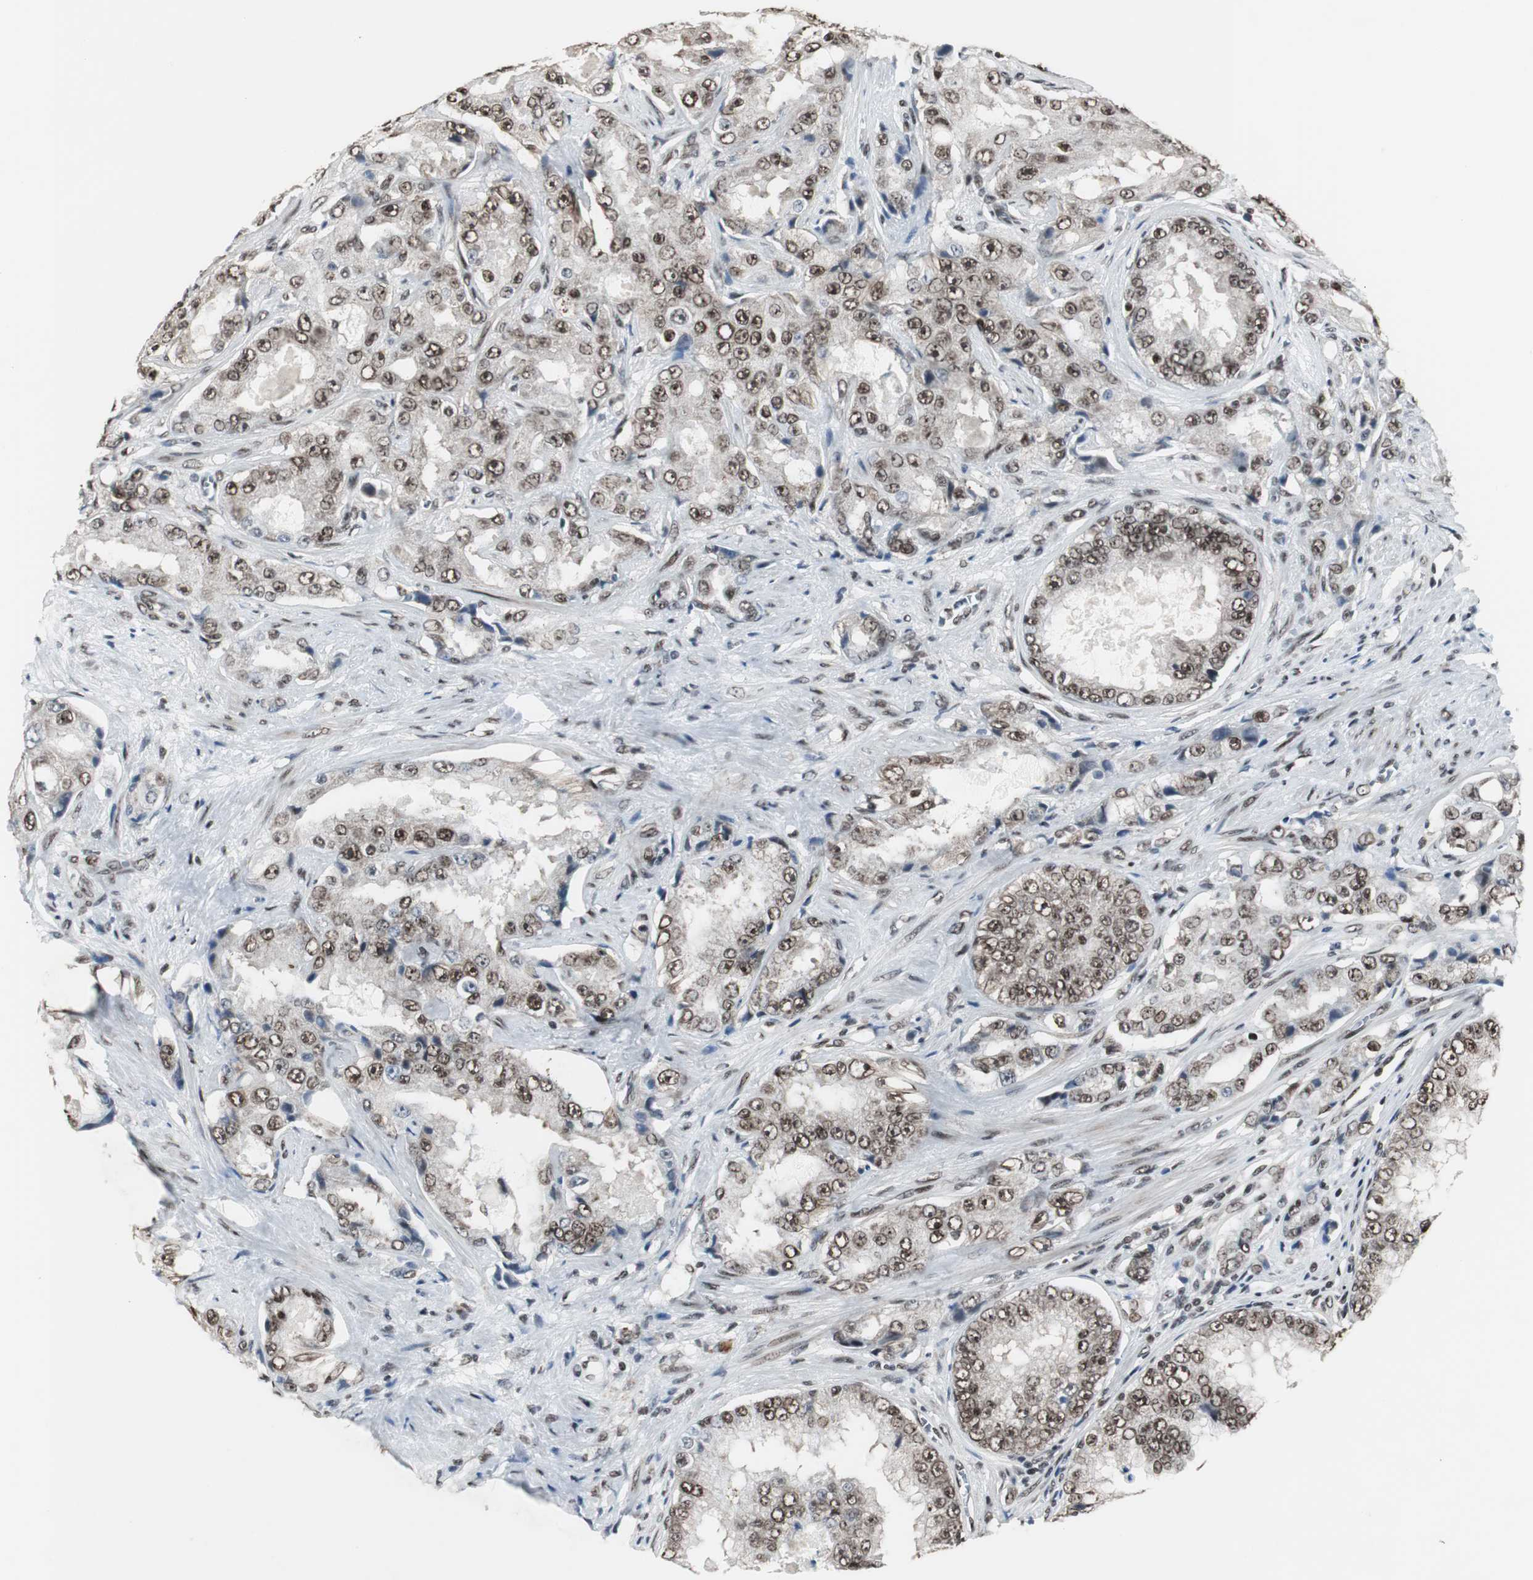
{"staining": {"intensity": "strong", "quantity": ">75%", "location": "nuclear"}, "tissue": "prostate cancer", "cell_type": "Tumor cells", "image_type": "cancer", "snomed": [{"axis": "morphology", "description": "Adenocarcinoma, High grade"}, {"axis": "topography", "description": "Prostate"}], "caption": "The image shows immunohistochemical staining of prostate cancer. There is strong nuclear positivity is present in approximately >75% of tumor cells.", "gene": "CDK9", "patient": {"sex": "male", "age": 73}}